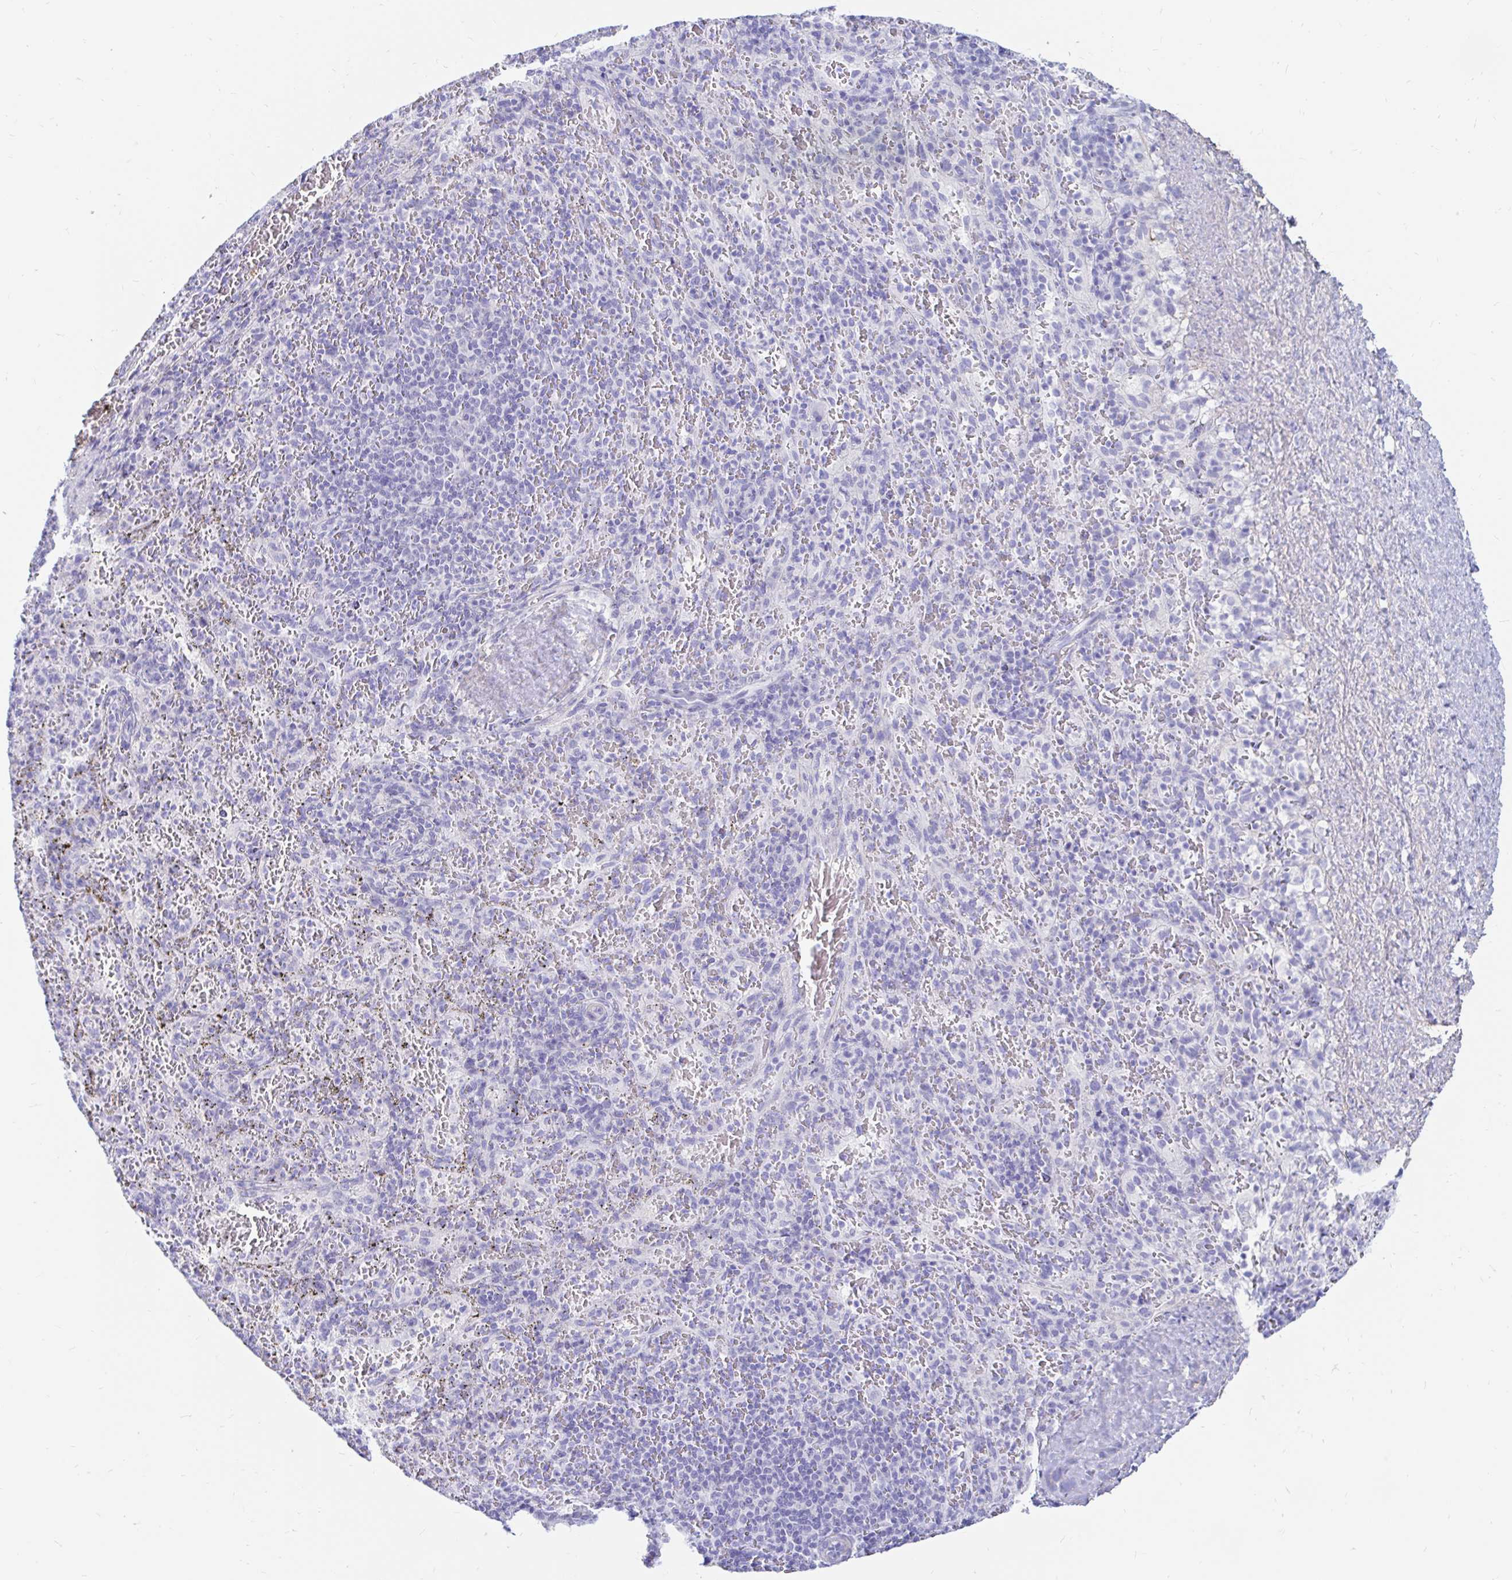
{"staining": {"intensity": "negative", "quantity": "none", "location": "none"}, "tissue": "spleen", "cell_type": "Cells in red pulp", "image_type": "normal", "snomed": [{"axis": "morphology", "description": "Normal tissue, NOS"}, {"axis": "topography", "description": "Spleen"}], "caption": "Immunohistochemical staining of normal spleen displays no significant positivity in cells in red pulp.", "gene": "PPP1R1B", "patient": {"sex": "male", "age": 57}}